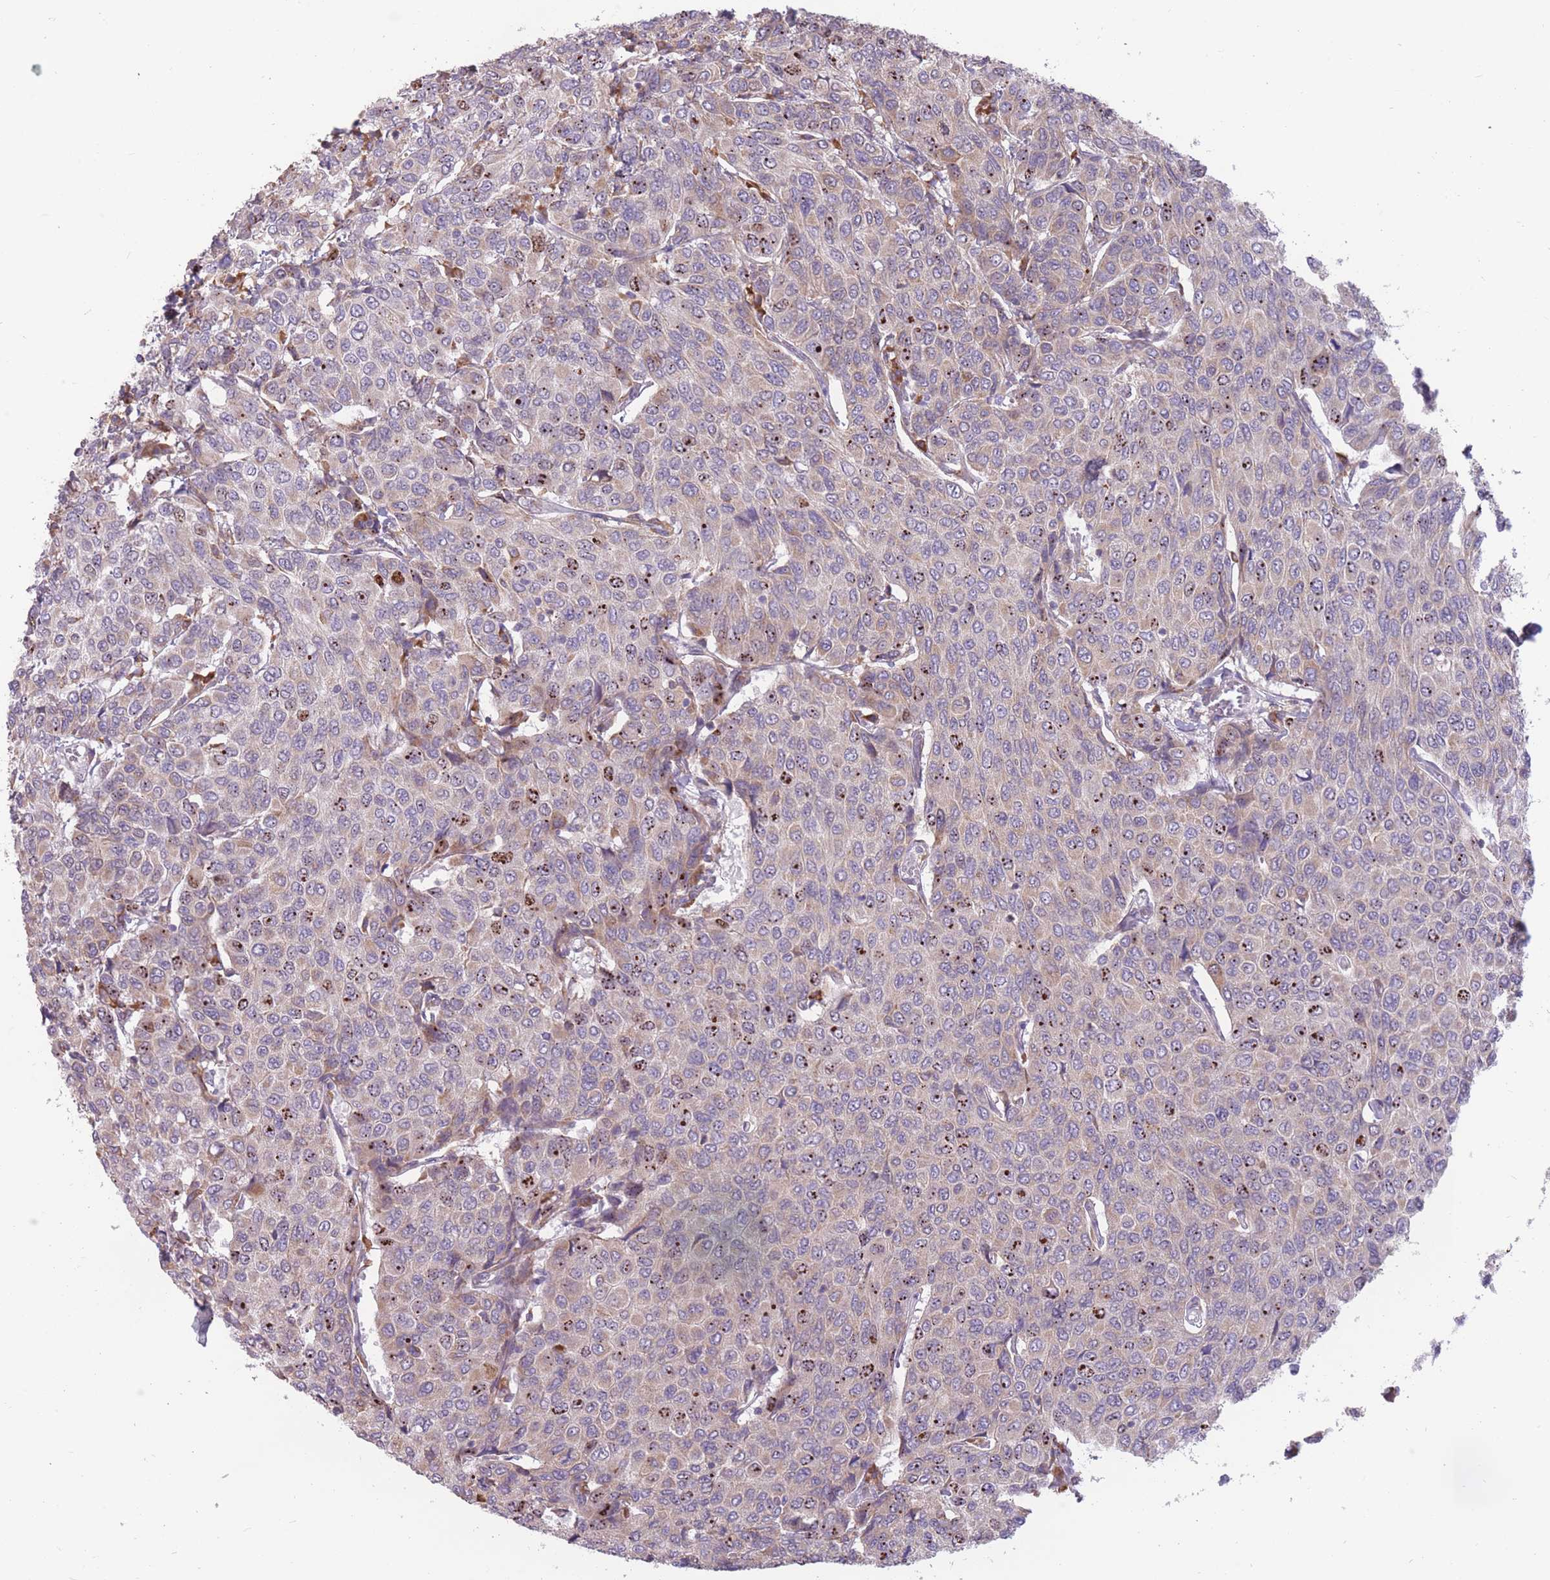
{"staining": {"intensity": "moderate", "quantity": "<25%", "location": "cytoplasmic/membranous"}, "tissue": "breast cancer", "cell_type": "Tumor cells", "image_type": "cancer", "snomed": [{"axis": "morphology", "description": "Duct carcinoma"}, {"axis": "topography", "description": "Breast"}], "caption": "Immunohistochemistry (IHC) of human infiltrating ductal carcinoma (breast) demonstrates low levels of moderate cytoplasmic/membranous staining in about <25% of tumor cells.", "gene": "TRAPPC5", "patient": {"sex": "female", "age": 55}}